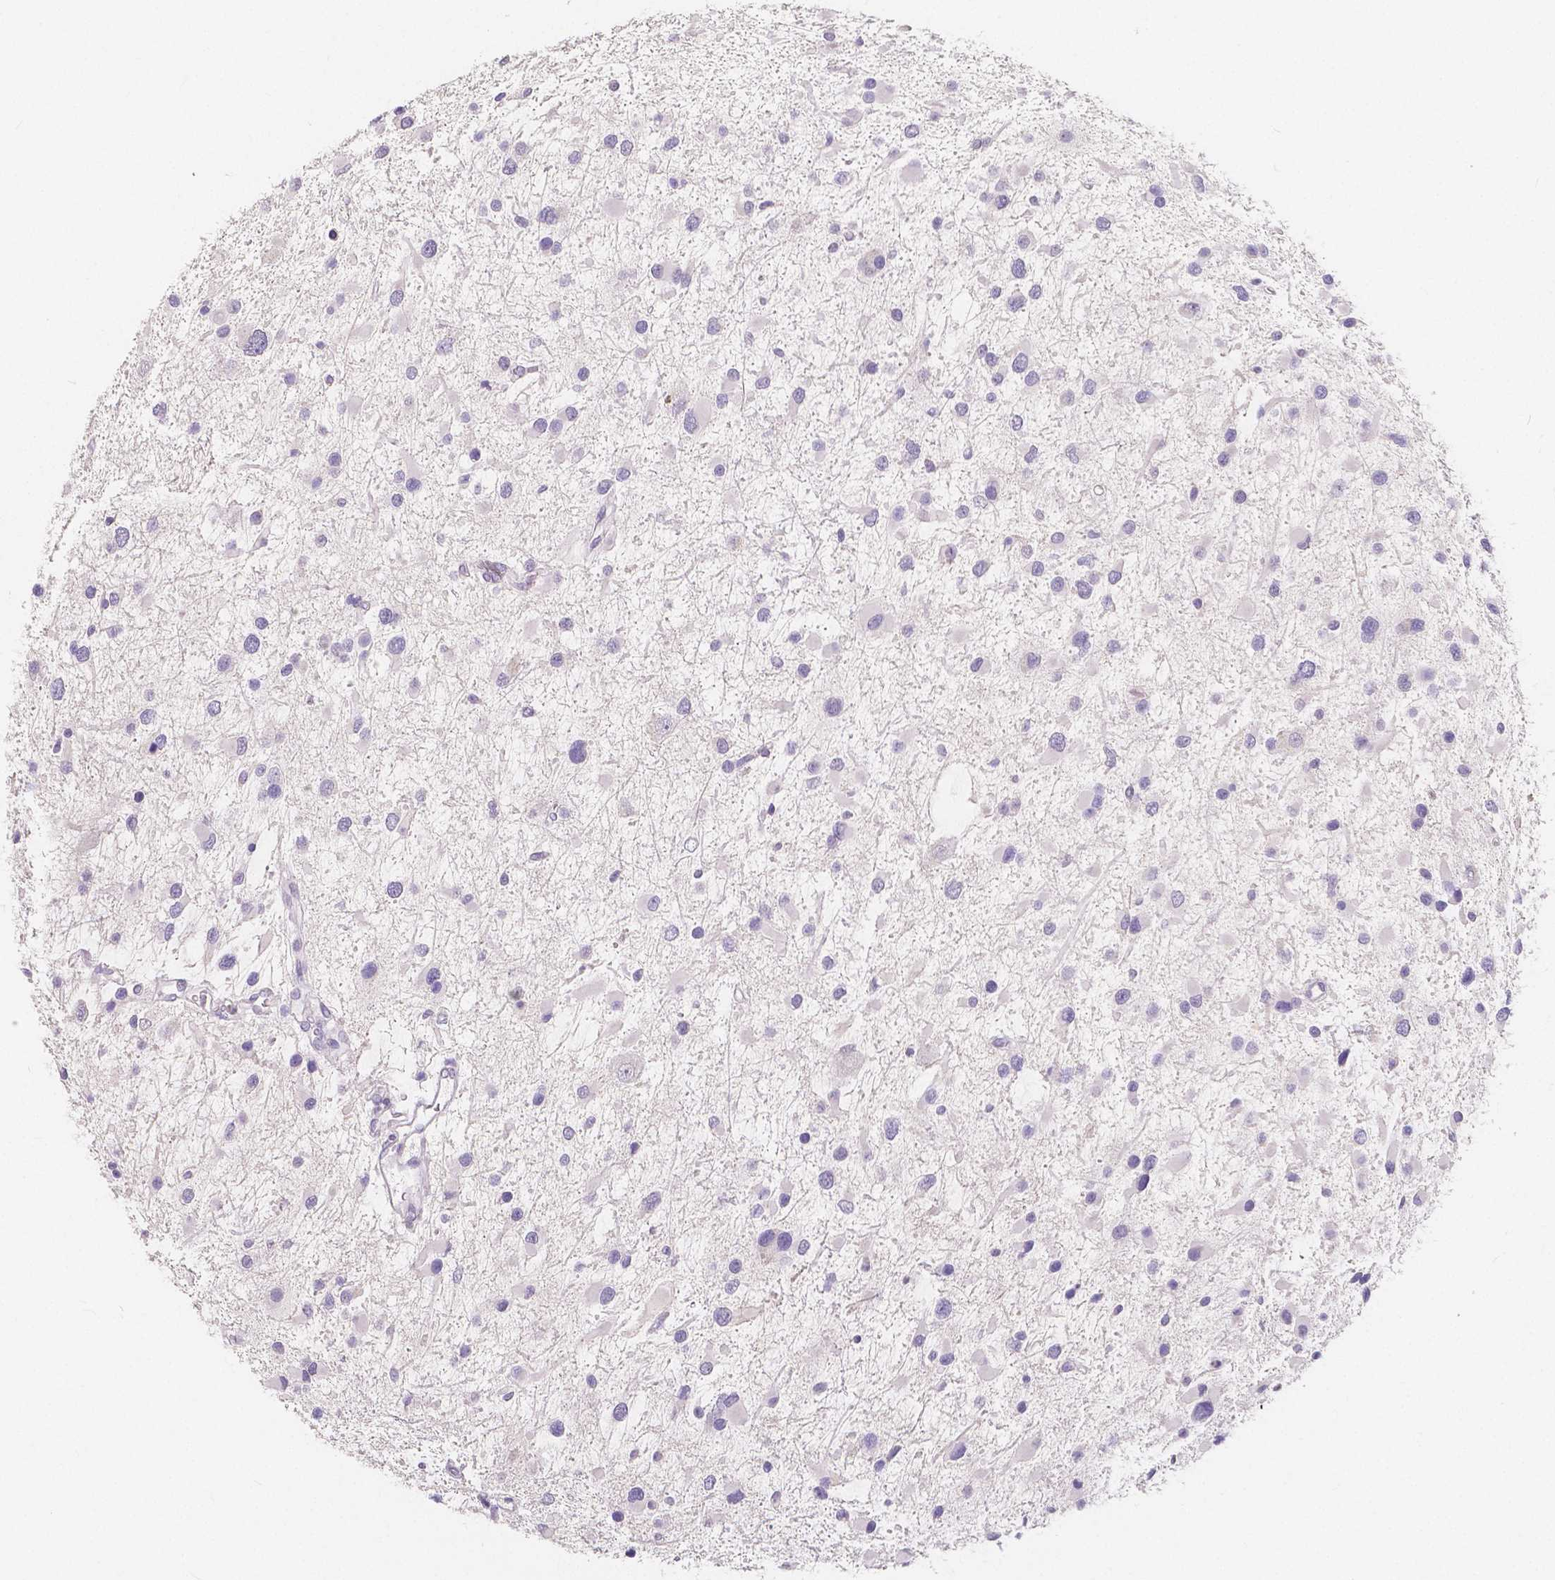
{"staining": {"intensity": "negative", "quantity": "none", "location": "none"}, "tissue": "glioma", "cell_type": "Tumor cells", "image_type": "cancer", "snomed": [{"axis": "morphology", "description": "Glioma, malignant, Low grade"}, {"axis": "topography", "description": "Brain"}], "caption": "Photomicrograph shows no protein staining in tumor cells of glioma tissue. The staining was performed using DAB (3,3'-diaminobenzidine) to visualize the protein expression in brown, while the nuclei were stained in blue with hematoxylin (Magnification: 20x).", "gene": "ACP5", "patient": {"sex": "female", "age": 32}}